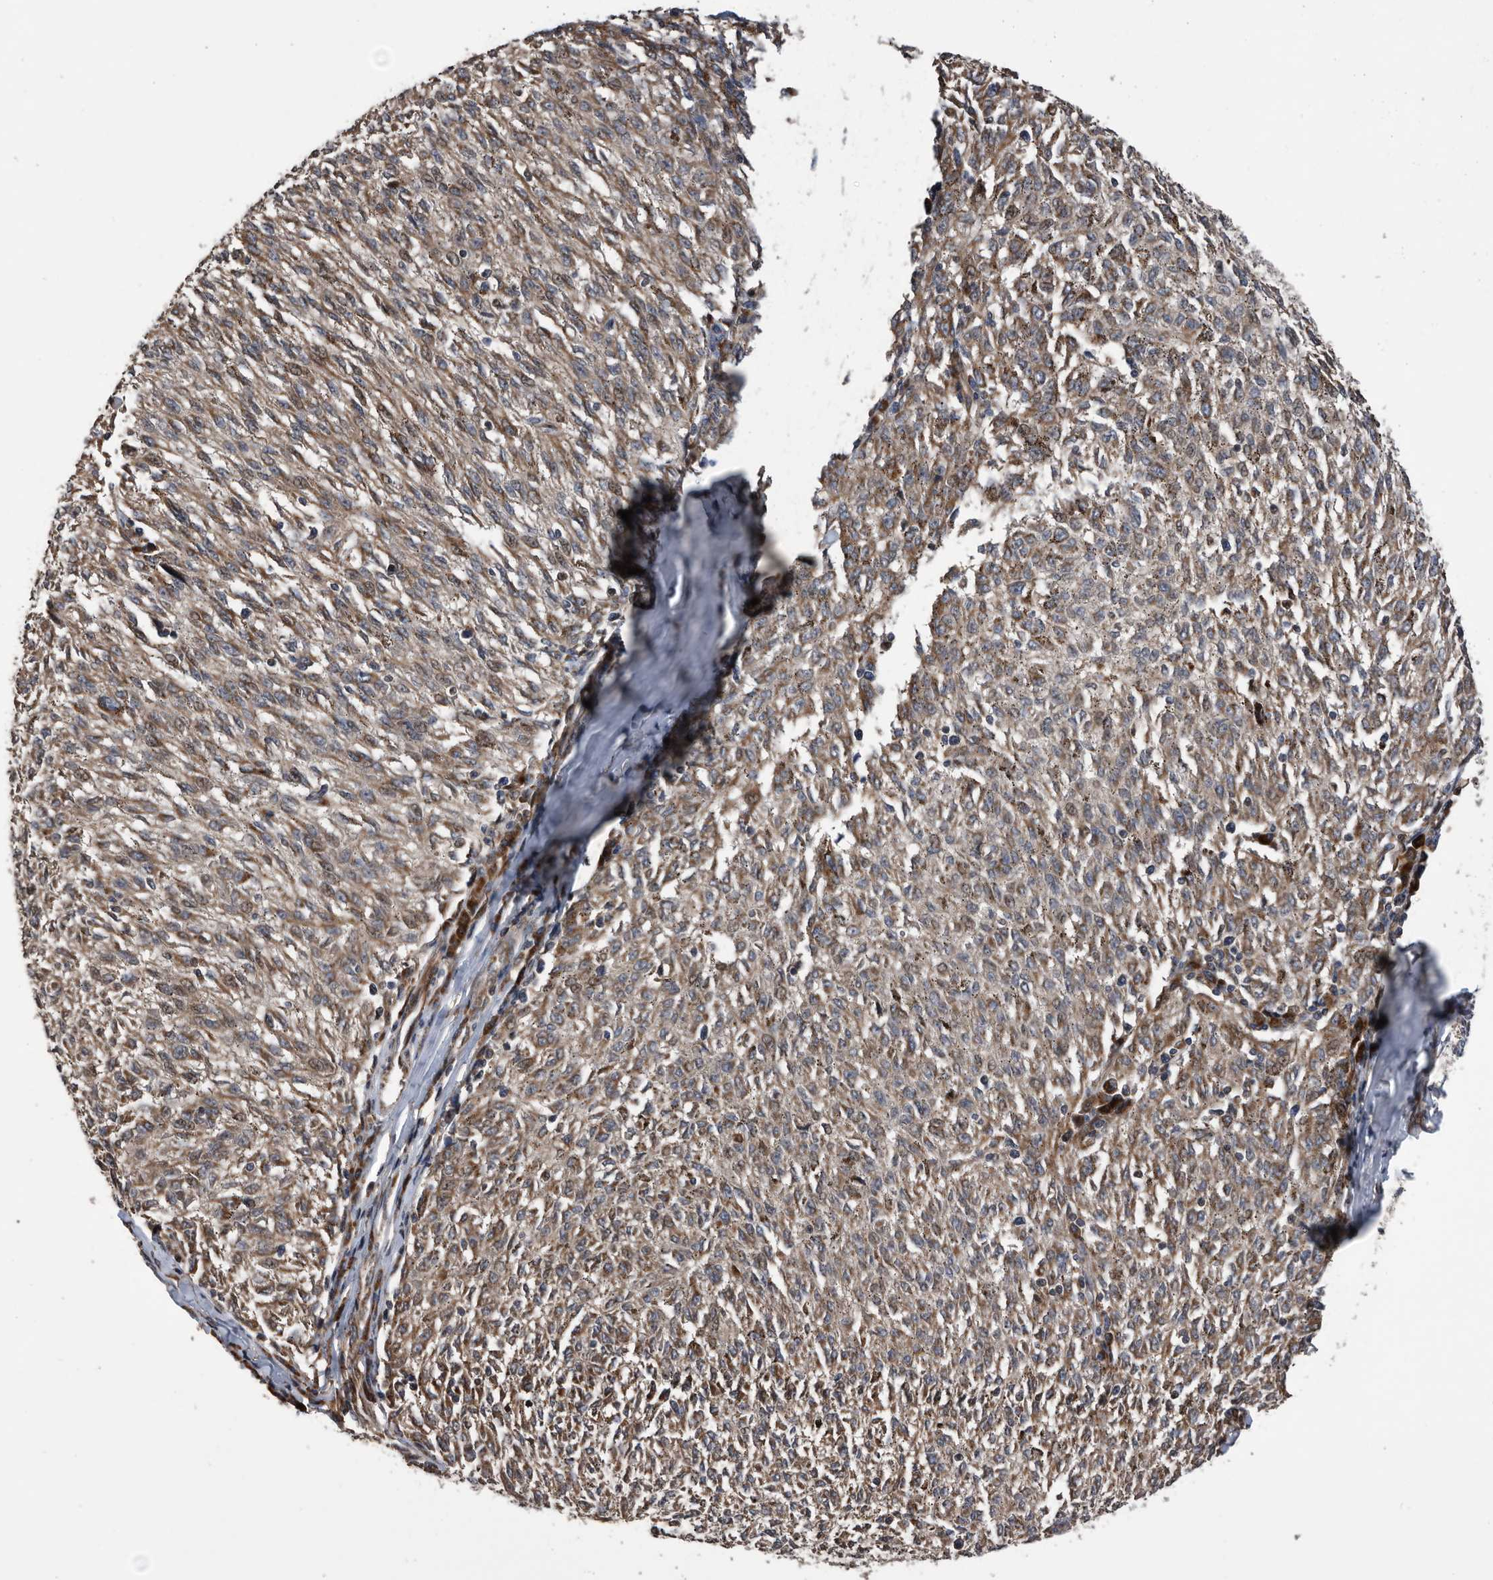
{"staining": {"intensity": "moderate", "quantity": ">75%", "location": "cytoplasmic/membranous"}, "tissue": "melanoma", "cell_type": "Tumor cells", "image_type": "cancer", "snomed": [{"axis": "morphology", "description": "Malignant melanoma, NOS"}, {"axis": "topography", "description": "Skin"}], "caption": "Protein expression analysis of melanoma displays moderate cytoplasmic/membranous staining in approximately >75% of tumor cells.", "gene": "SERINC2", "patient": {"sex": "female", "age": 72}}